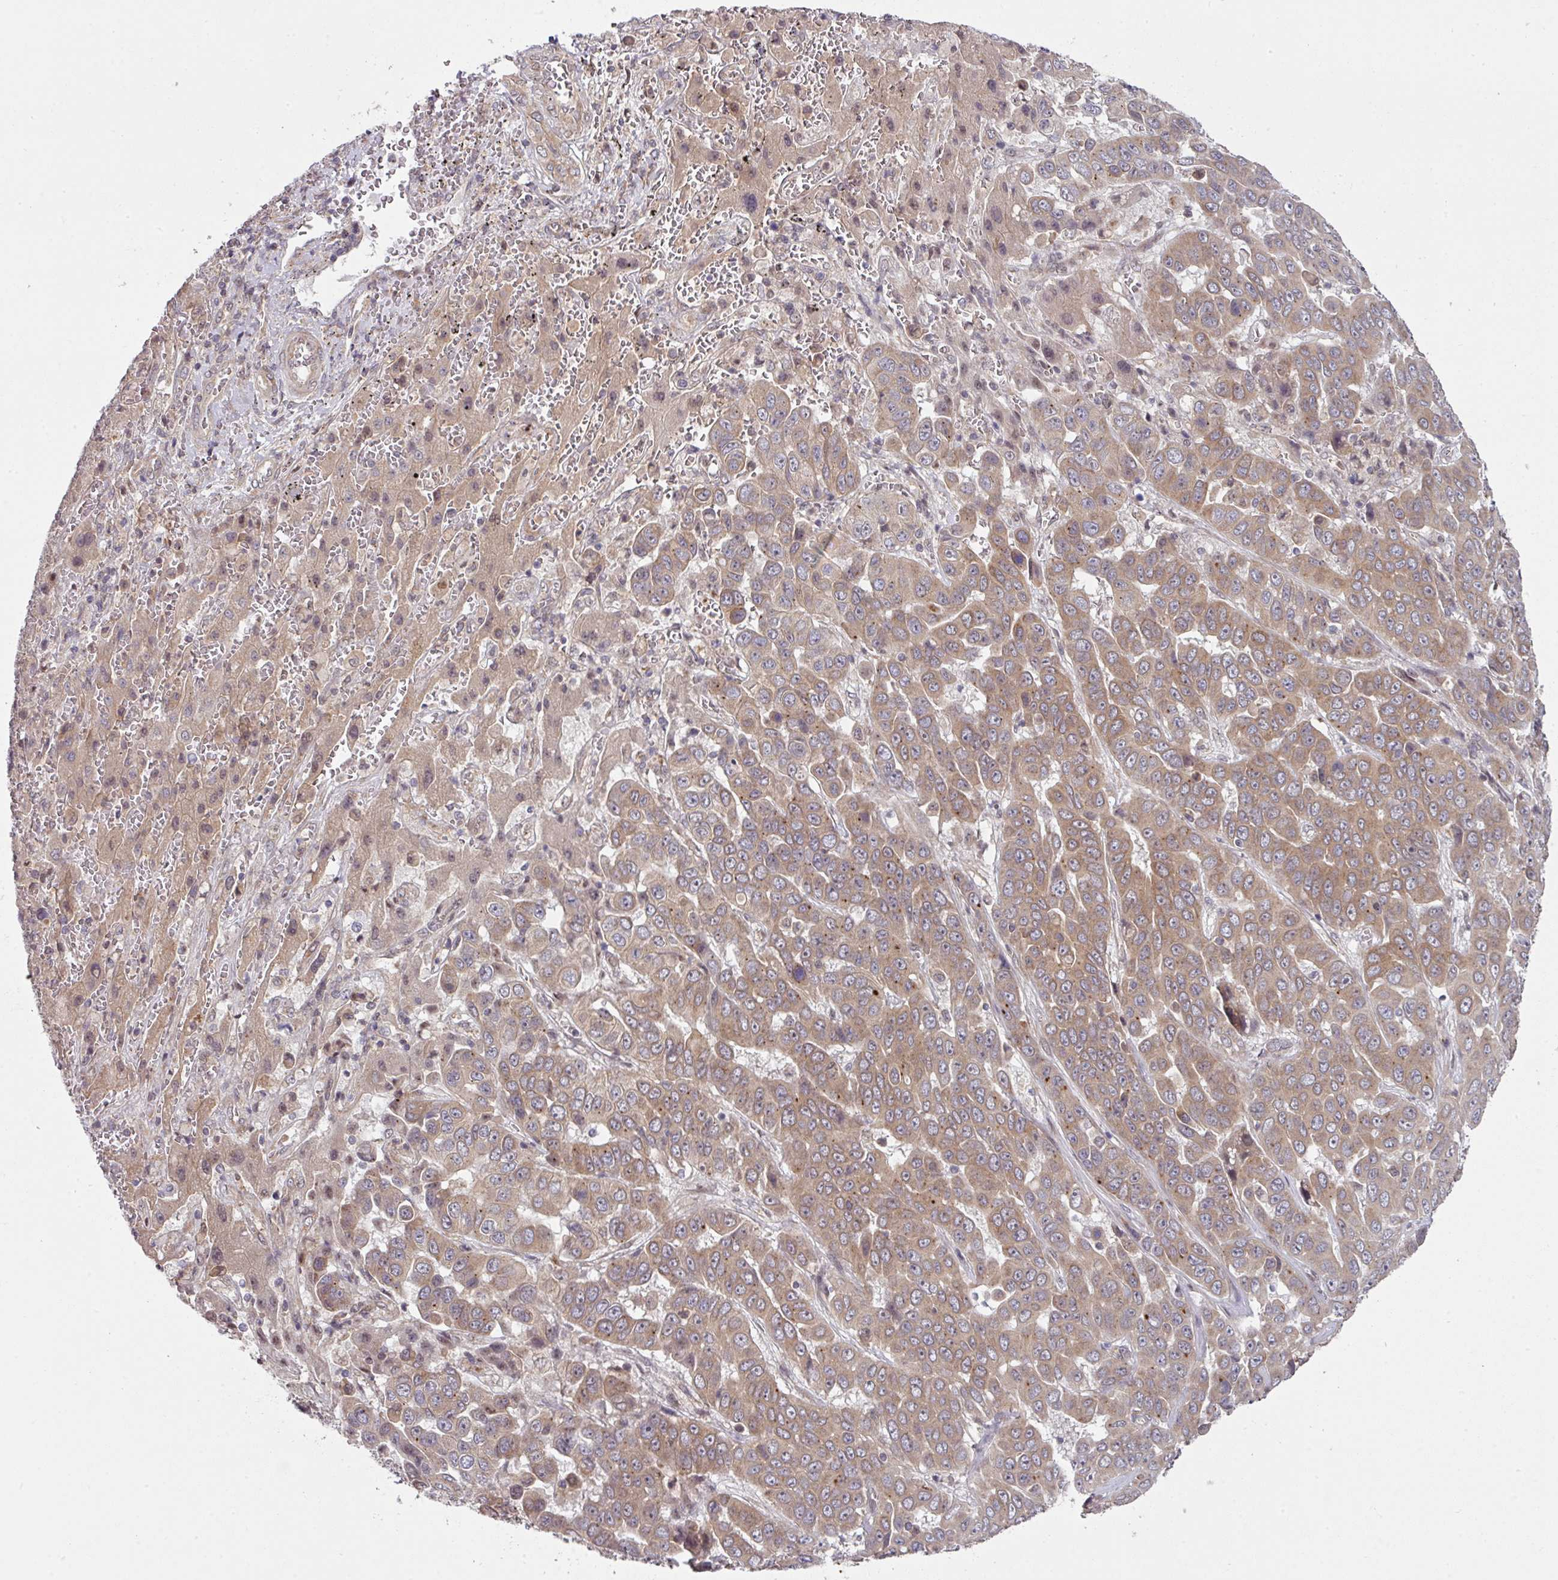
{"staining": {"intensity": "moderate", "quantity": ">75%", "location": "cytoplasmic/membranous"}, "tissue": "liver cancer", "cell_type": "Tumor cells", "image_type": "cancer", "snomed": [{"axis": "morphology", "description": "Cholangiocarcinoma"}, {"axis": "topography", "description": "Liver"}], "caption": "Brown immunohistochemical staining in cholangiocarcinoma (liver) exhibits moderate cytoplasmic/membranous expression in about >75% of tumor cells. (brown staining indicates protein expression, while blue staining denotes nuclei).", "gene": "CAMLG", "patient": {"sex": "female", "age": 52}}